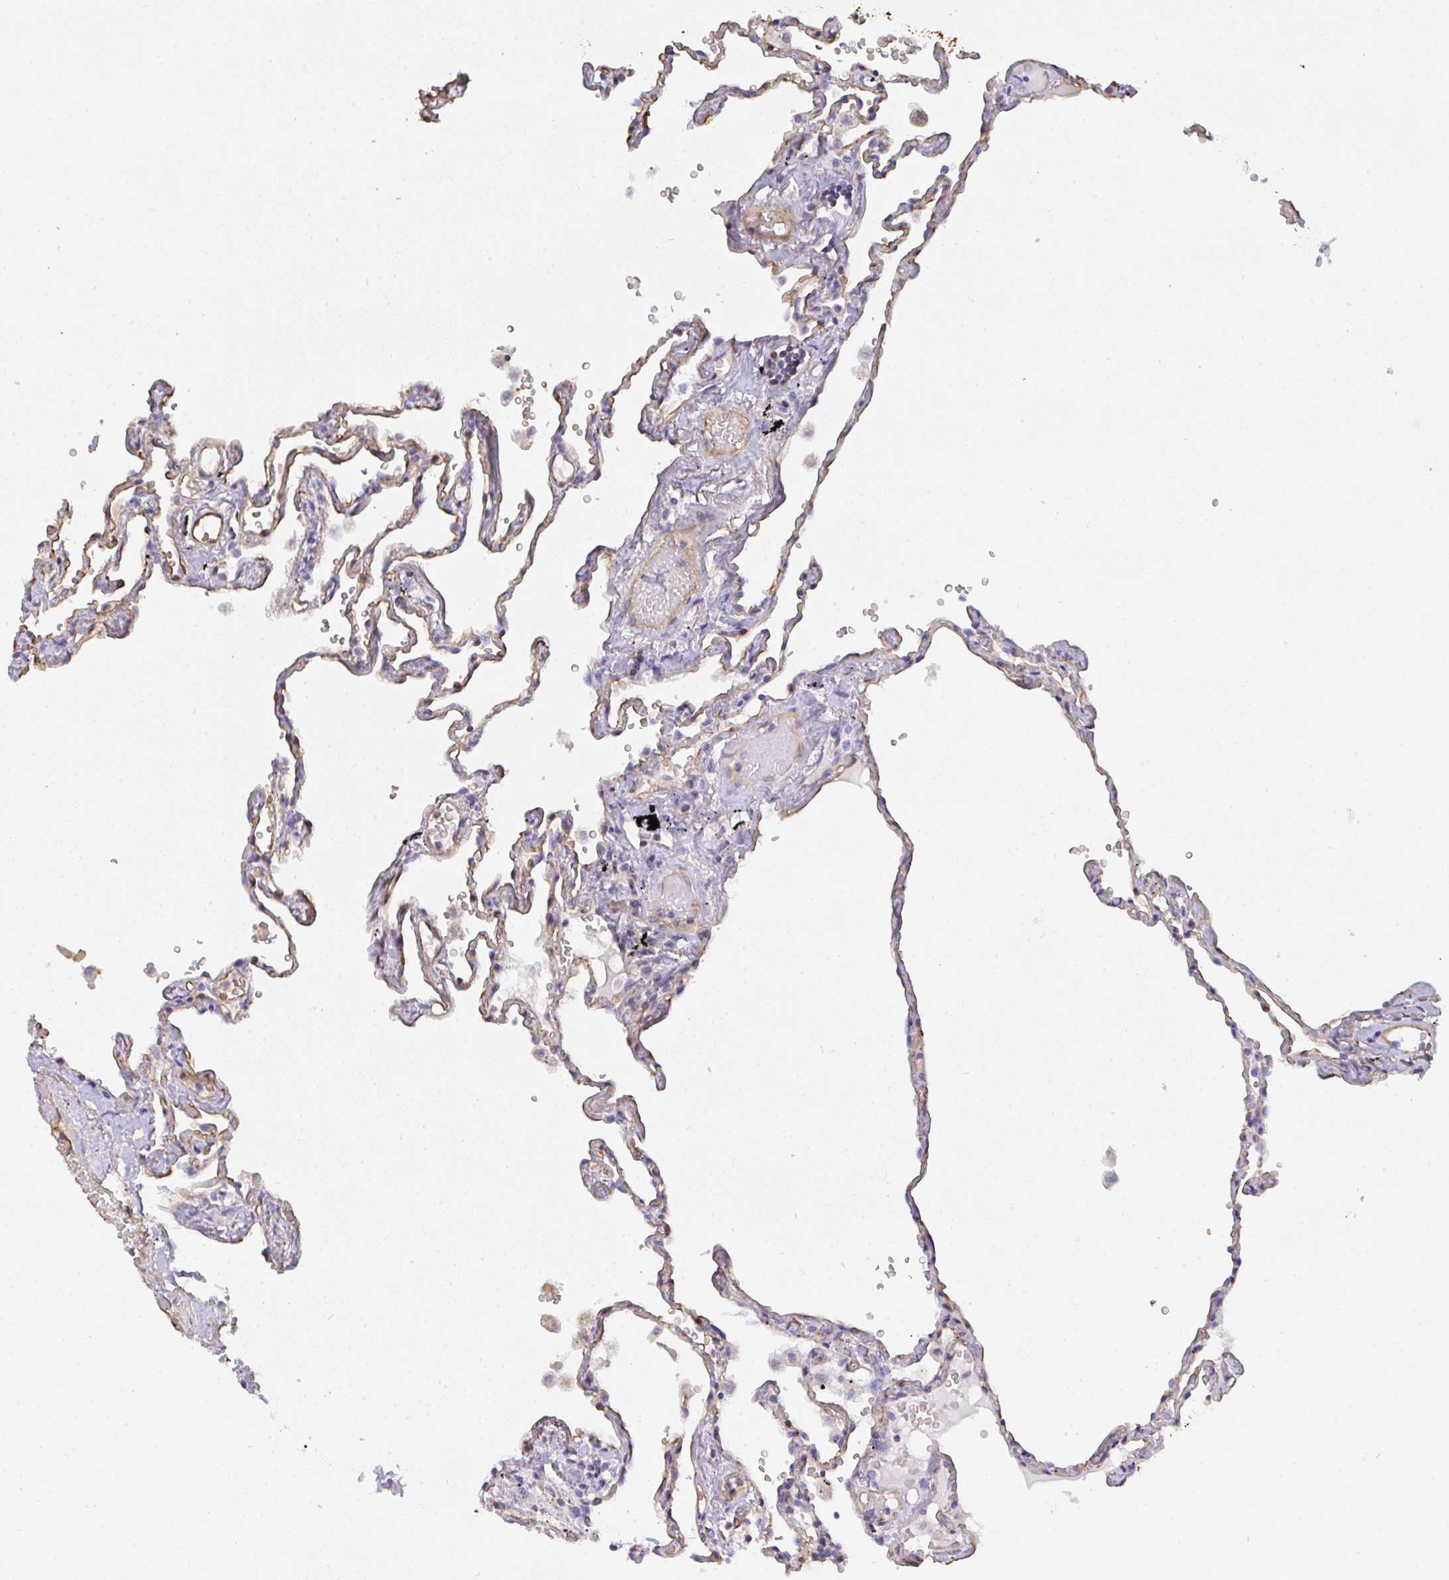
{"staining": {"intensity": "moderate", "quantity": "25%-75%", "location": "cytoplasmic/membranous"}, "tissue": "lung", "cell_type": "Alveolar cells", "image_type": "normal", "snomed": [{"axis": "morphology", "description": "Normal tissue, NOS"}, {"axis": "topography", "description": "Lung"}], "caption": "IHC staining of normal lung, which demonstrates medium levels of moderate cytoplasmic/membranous expression in about 25%-75% of alveolar cells indicating moderate cytoplasmic/membranous protein positivity. The staining was performed using DAB (3,3'-diaminobenzidine) (brown) for protein detection and nuclei were counterstained in hematoxylin (blue).", "gene": "TNFAIP8", "patient": {"sex": "female", "age": 67}}